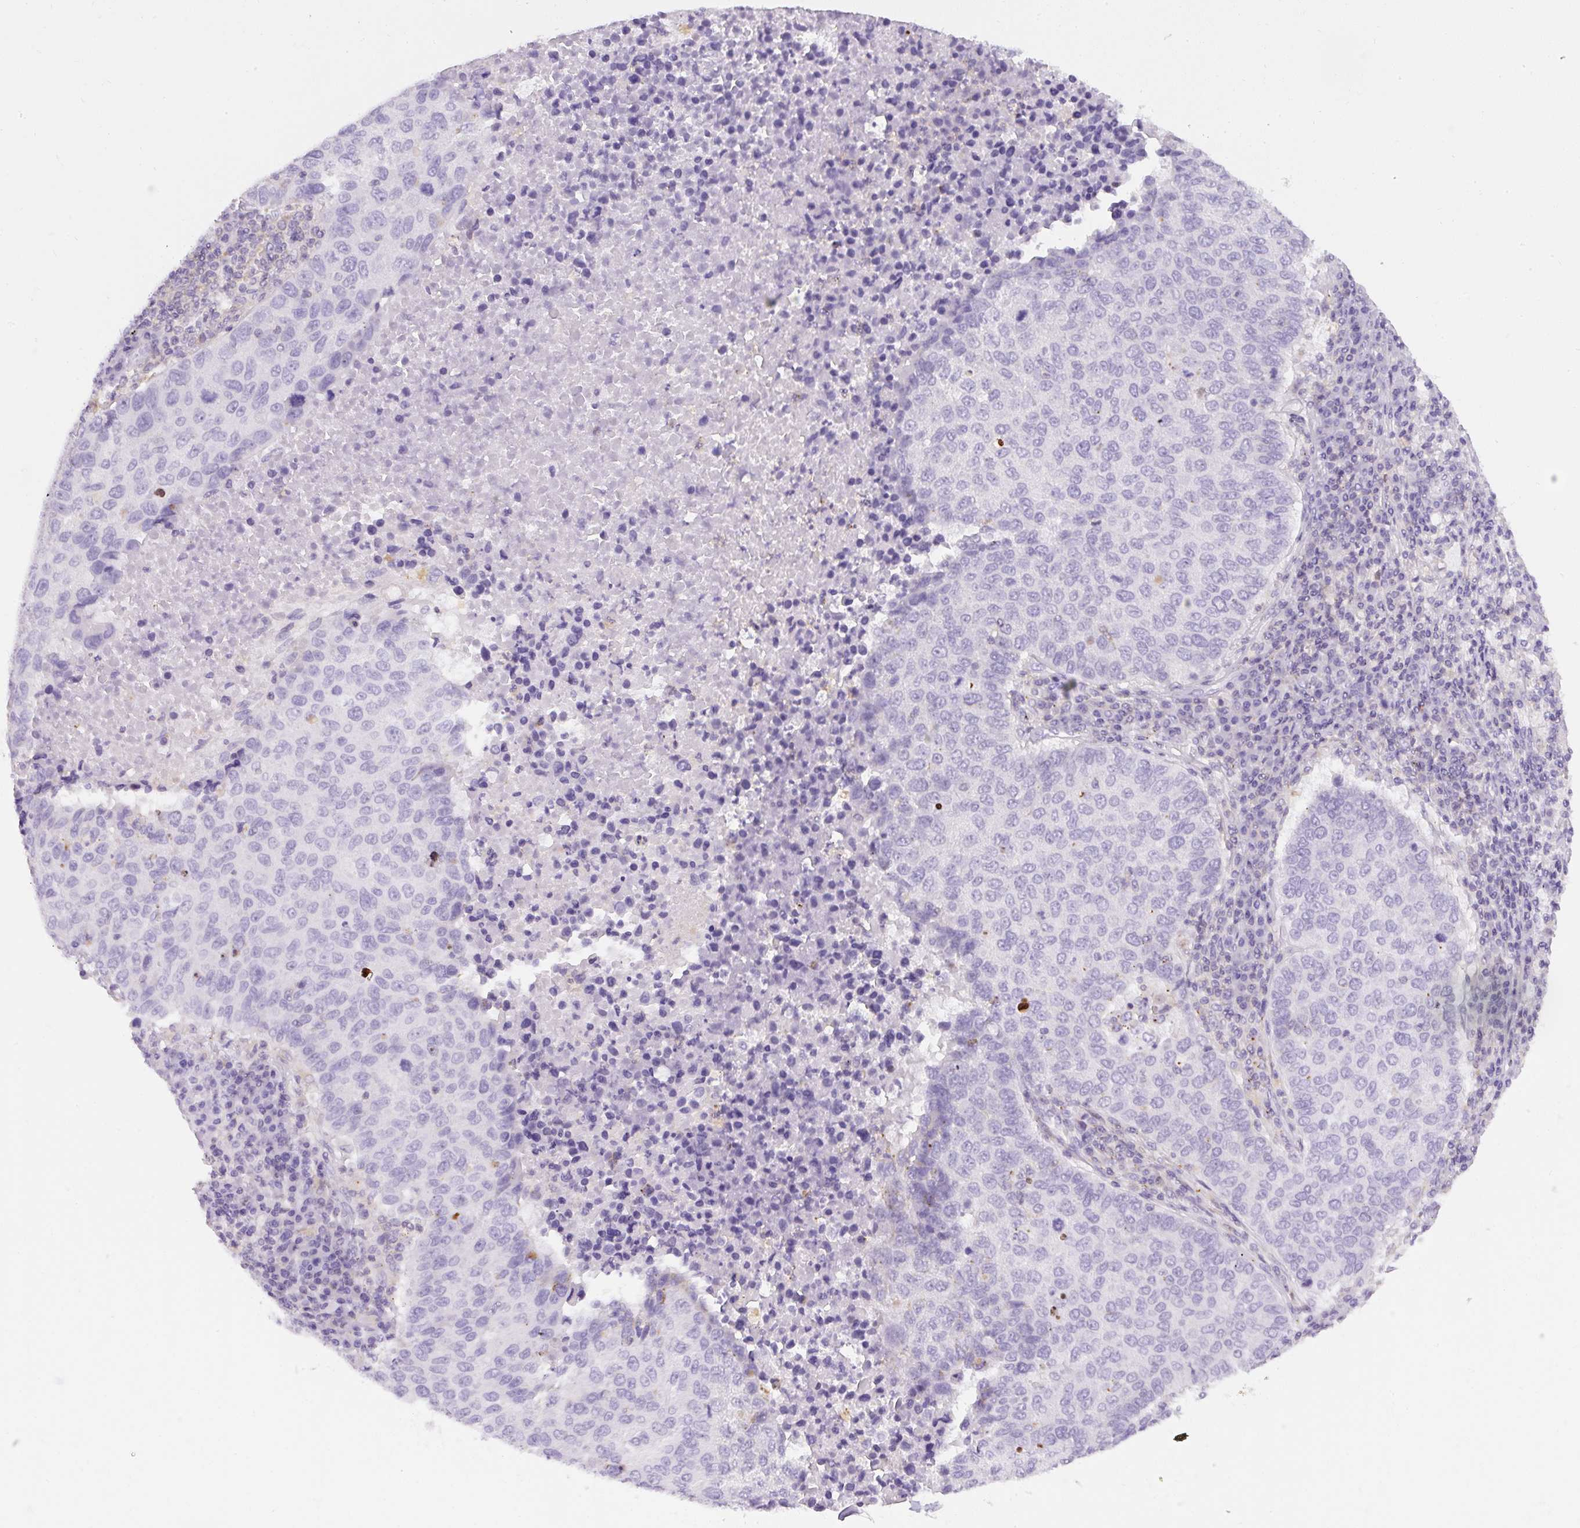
{"staining": {"intensity": "negative", "quantity": "none", "location": "none"}, "tissue": "lung cancer", "cell_type": "Tumor cells", "image_type": "cancer", "snomed": [{"axis": "morphology", "description": "Squamous cell carcinoma, NOS"}, {"axis": "topography", "description": "Lung"}], "caption": "This is an immunohistochemistry image of lung cancer (squamous cell carcinoma). There is no expression in tumor cells.", "gene": "PIP5KL1", "patient": {"sex": "male", "age": 73}}